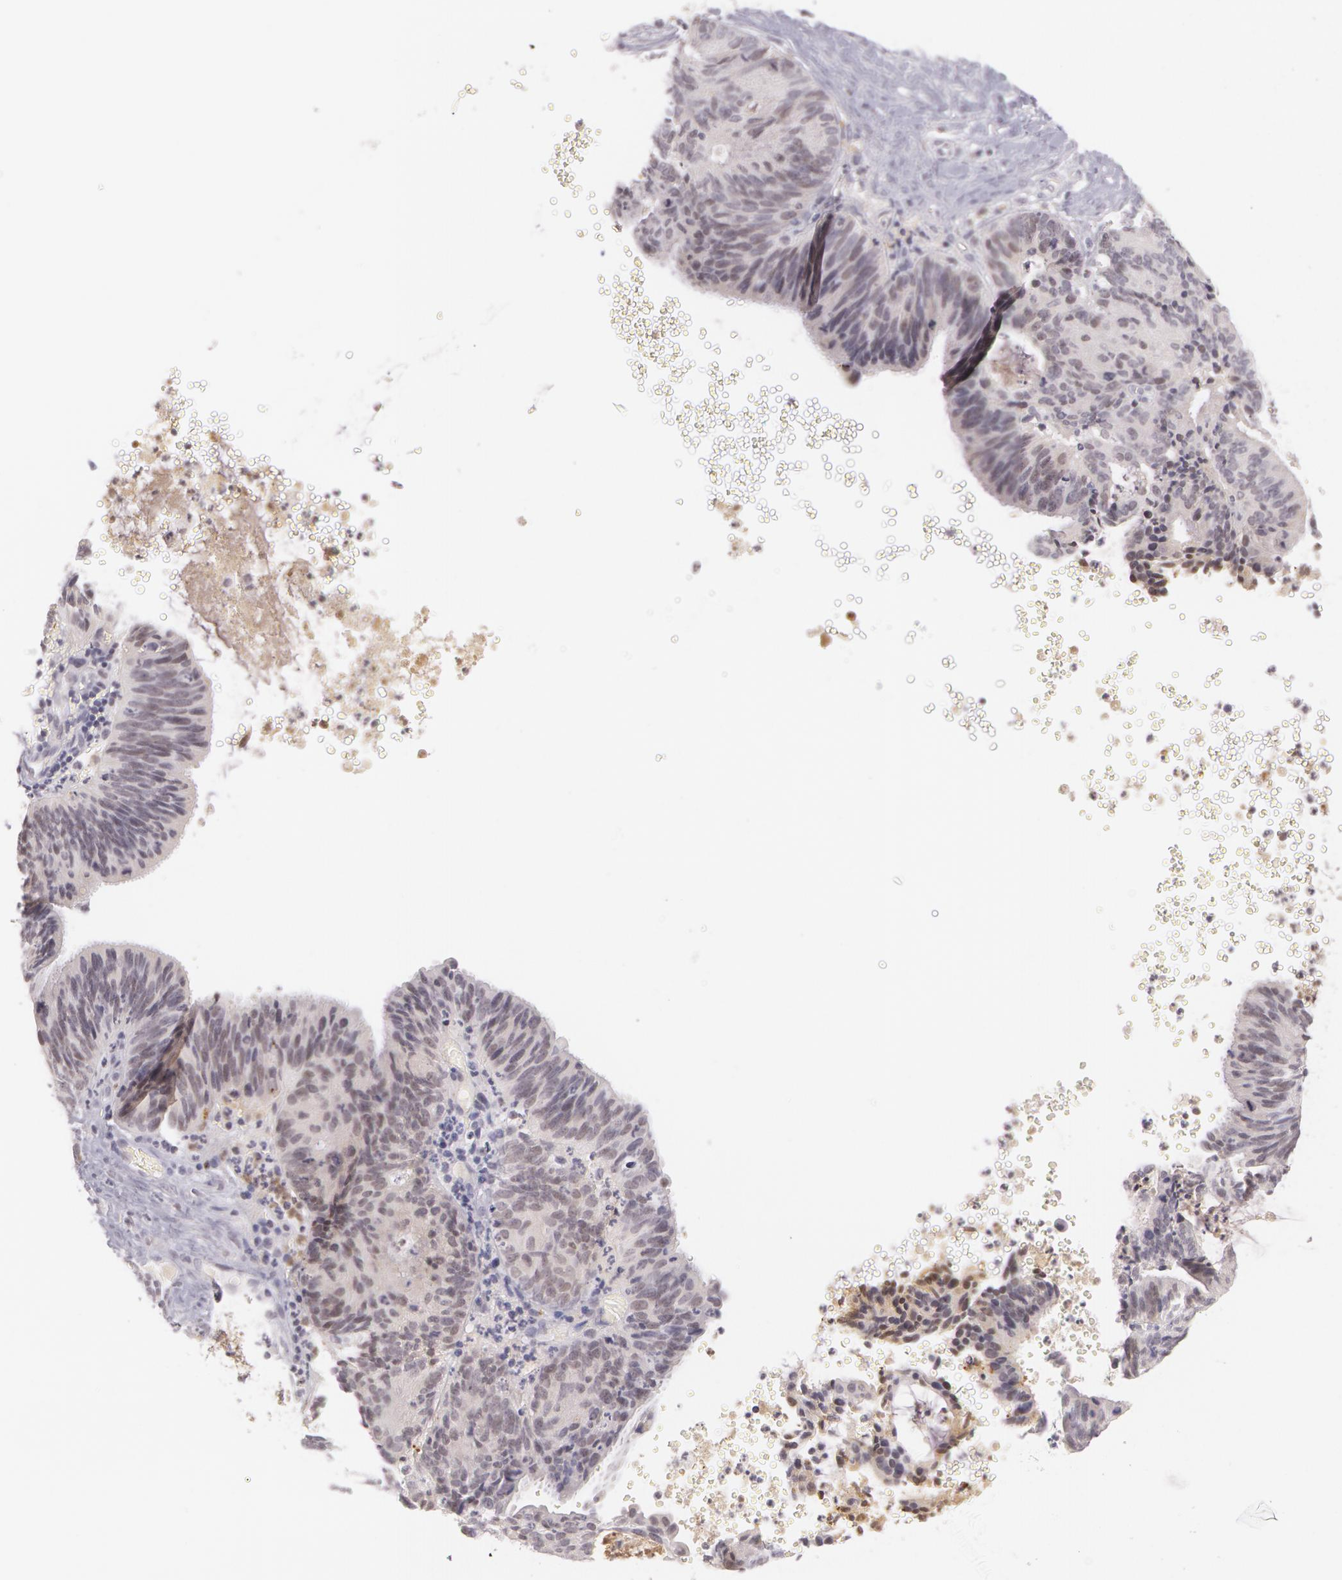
{"staining": {"intensity": "weak", "quantity": "<25%", "location": "nuclear"}, "tissue": "ovarian cancer", "cell_type": "Tumor cells", "image_type": "cancer", "snomed": [{"axis": "morphology", "description": "Carcinoma, endometroid"}, {"axis": "topography", "description": "Ovary"}], "caption": "A high-resolution histopathology image shows immunohistochemistry (IHC) staining of ovarian cancer, which displays no significant staining in tumor cells.", "gene": "LBP", "patient": {"sex": "female", "age": 52}}